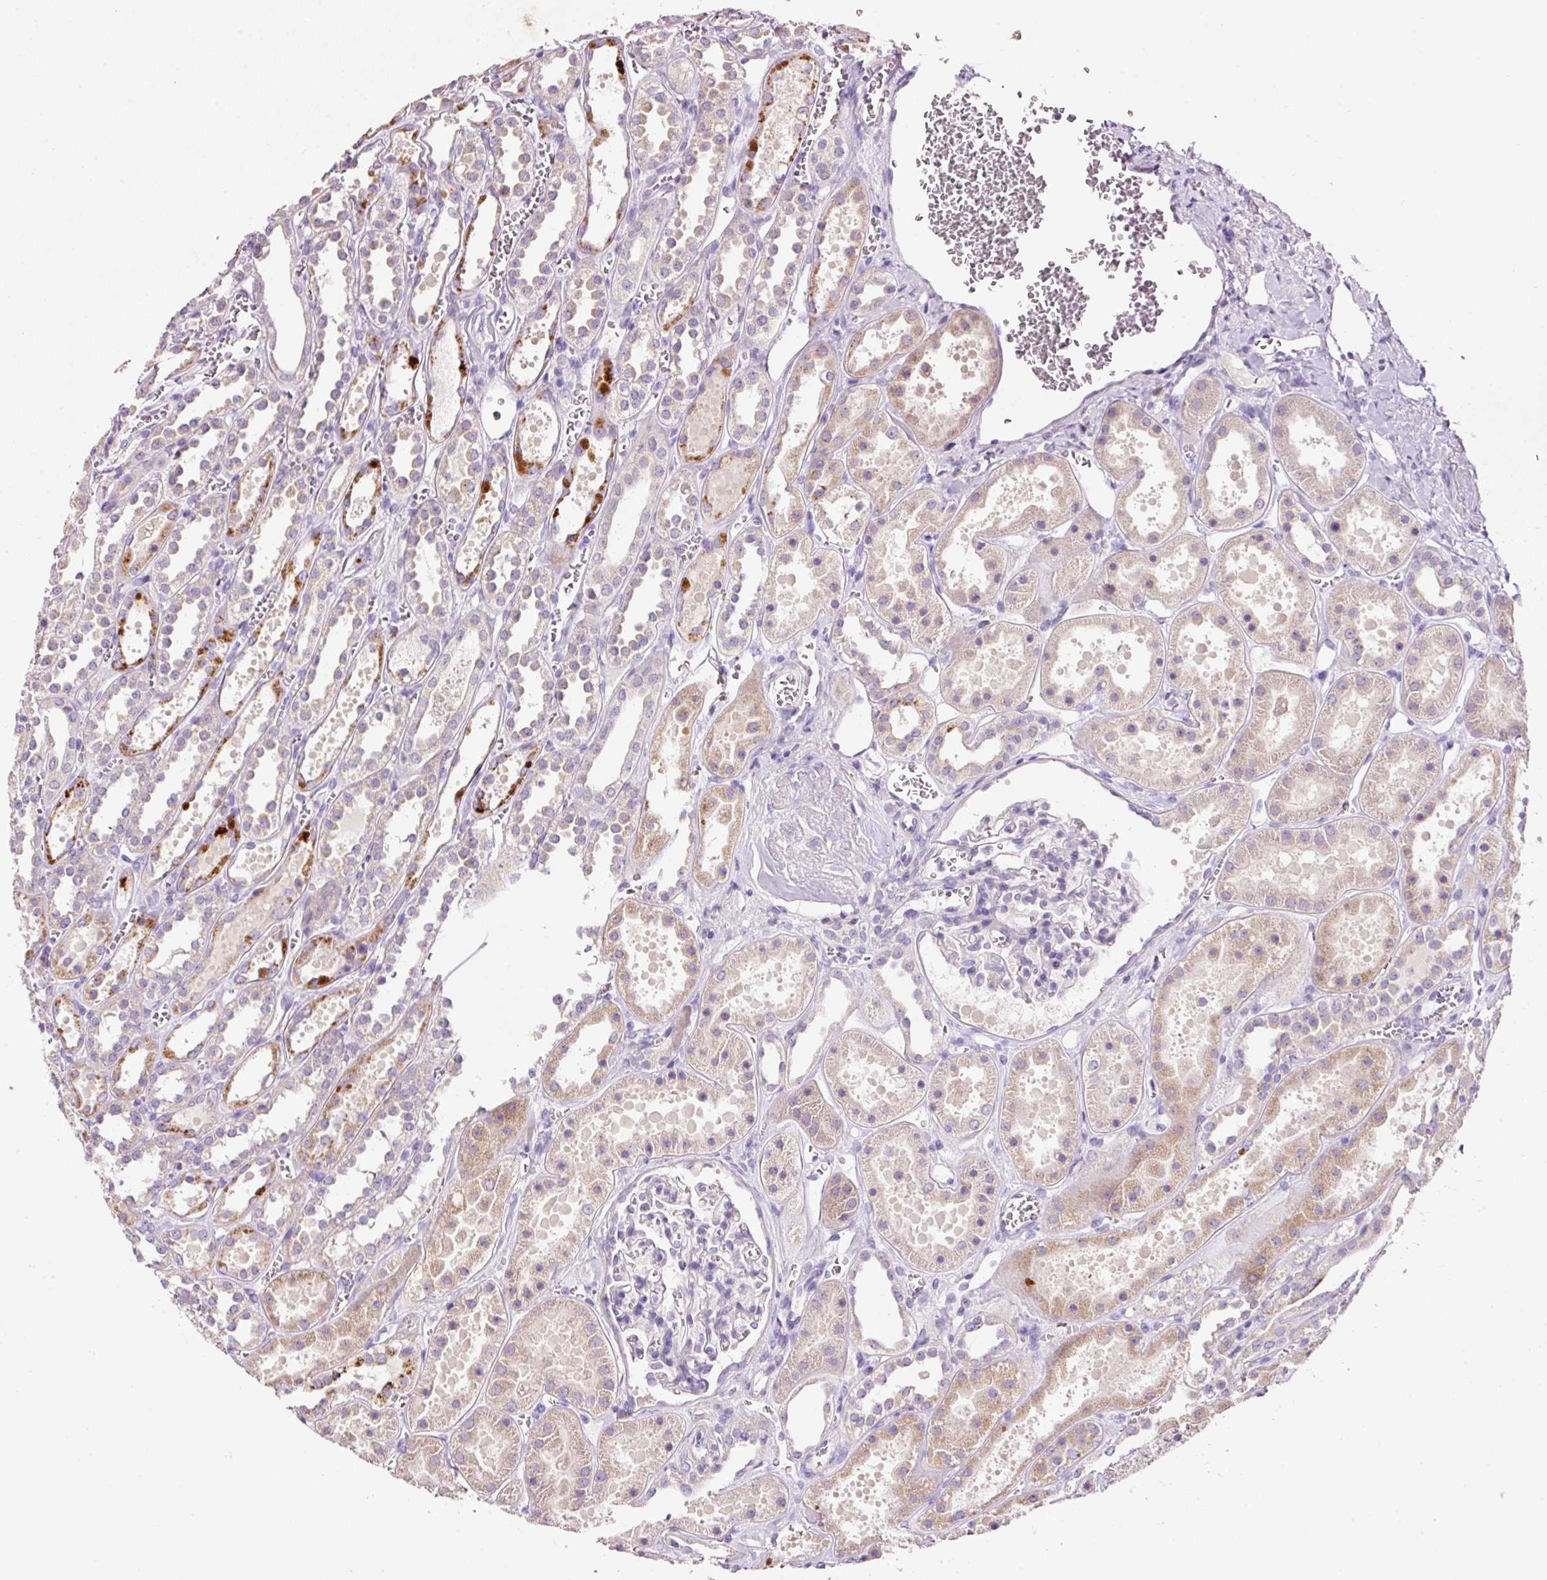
{"staining": {"intensity": "negative", "quantity": "none", "location": "none"}, "tissue": "kidney", "cell_type": "Cells in glomeruli", "image_type": "normal", "snomed": [{"axis": "morphology", "description": "Normal tissue, NOS"}, {"axis": "topography", "description": "Kidney"}], "caption": "A high-resolution photomicrograph shows immunohistochemistry staining of normal kidney, which displays no significant expression in cells in glomeruli.", "gene": "TENT5C", "patient": {"sex": "female", "age": 41}}